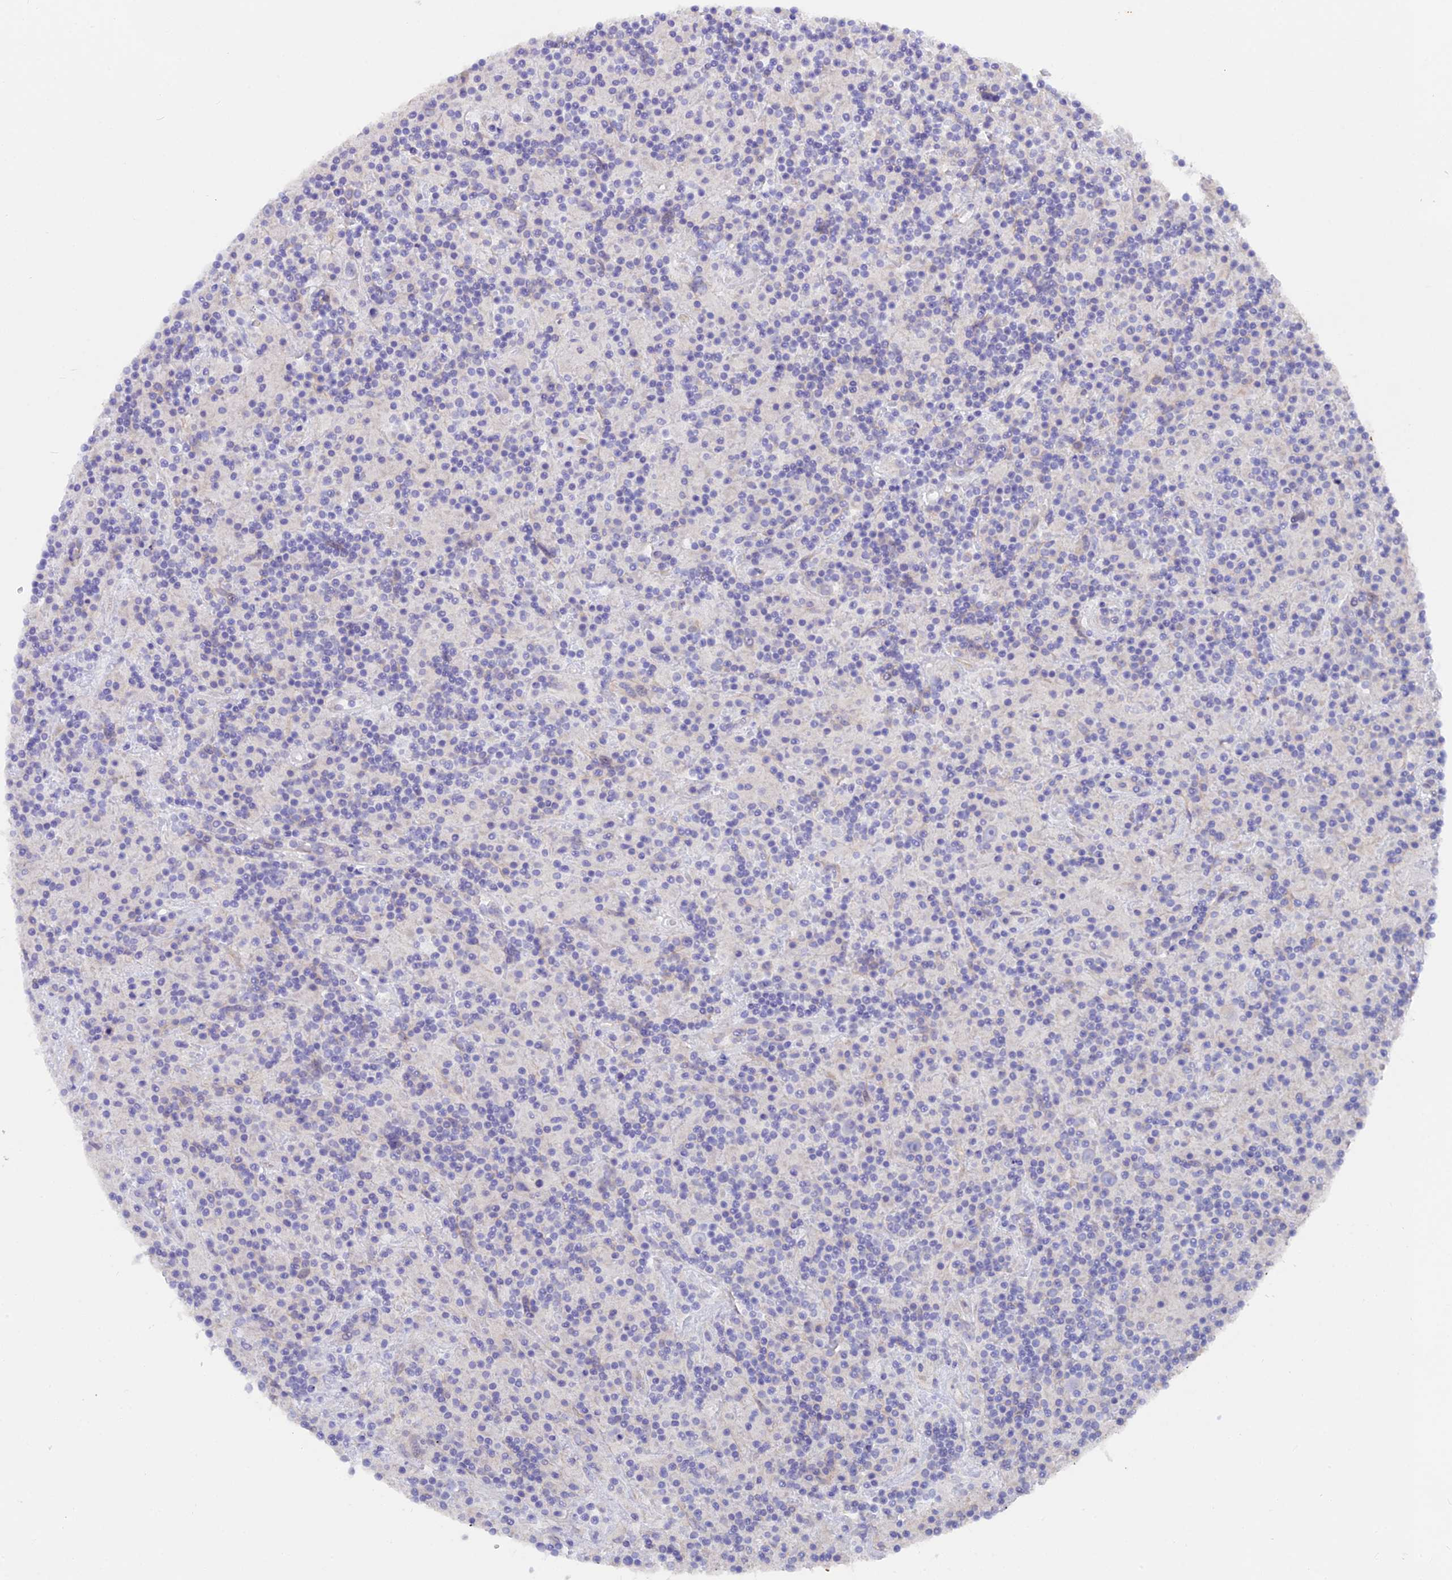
{"staining": {"intensity": "negative", "quantity": "none", "location": "none"}, "tissue": "lymphoma", "cell_type": "Tumor cells", "image_type": "cancer", "snomed": [{"axis": "morphology", "description": "Hodgkin's disease, NOS"}, {"axis": "topography", "description": "Lymph node"}], "caption": "The photomicrograph displays no staining of tumor cells in Hodgkin's disease.", "gene": "FAM168B", "patient": {"sex": "male", "age": 70}}